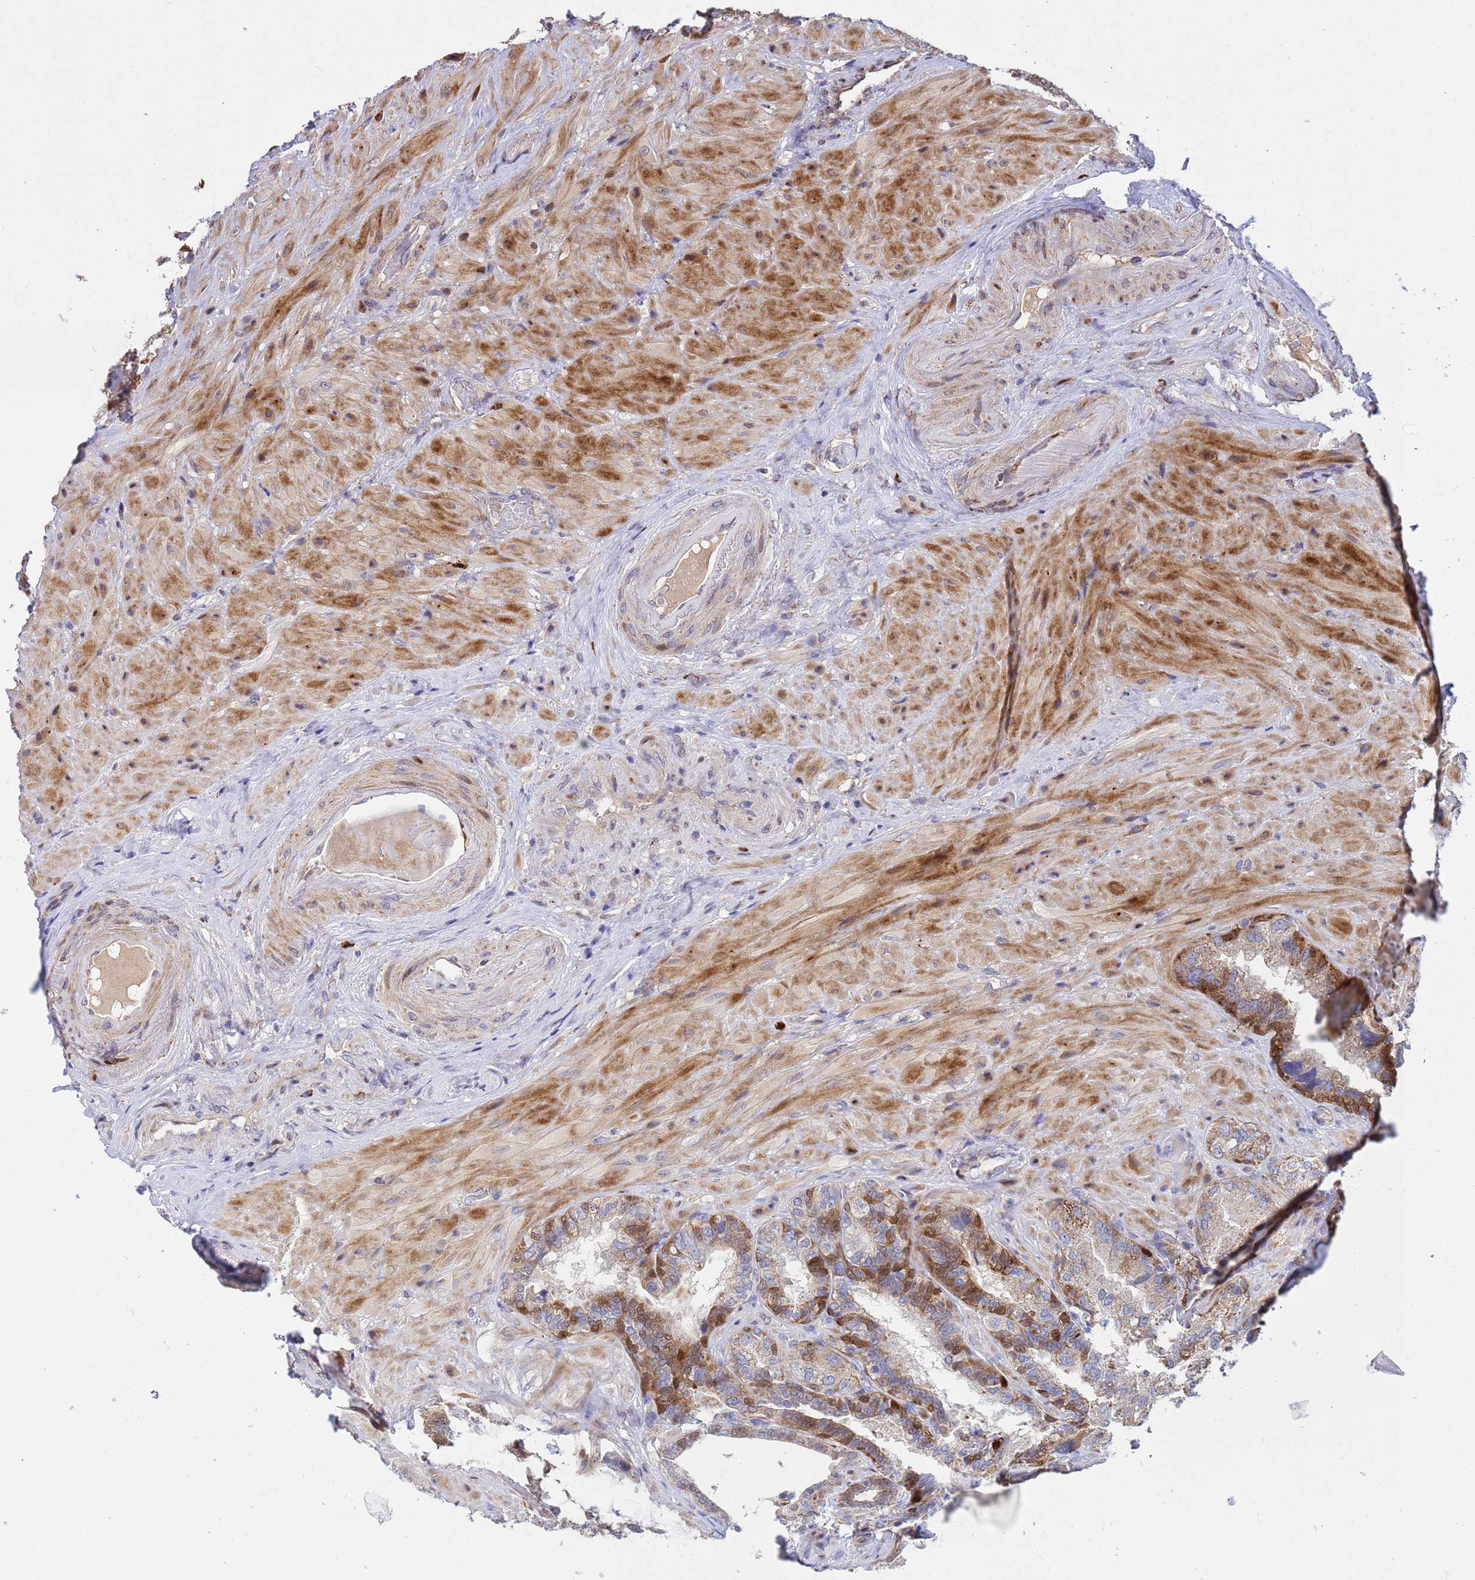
{"staining": {"intensity": "strong", "quantity": ">75%", "location": "cytoplasmic/membranous"}, "tissue": "seminal vesicle", "cell_type": "Glandular cells", "image_type": "normal", "snomed": [{"axis": "morphology", "description": "Normal tissue, NOS"}, {"axis": "topography", "description": "Prostate and seminal vesicle, NOS"}, {"axis": "topography", "description": "Prostate"}, {"axis": "topography", "description": "Seminal veicle"}], "caption": "High-magnification brightfield microscopy of unremarkable seminal vesicle stained with DAB (brown) and counterstained with hematoxylin (blue). glandular cells exhibit strong cytoplasmic/membranous positivity is seen in about>75% of cells. (IHC, brightfield microscopy, high magnification).", "gene": "TUBGCP3", "patient": {"sex": "male", "age": 67}}